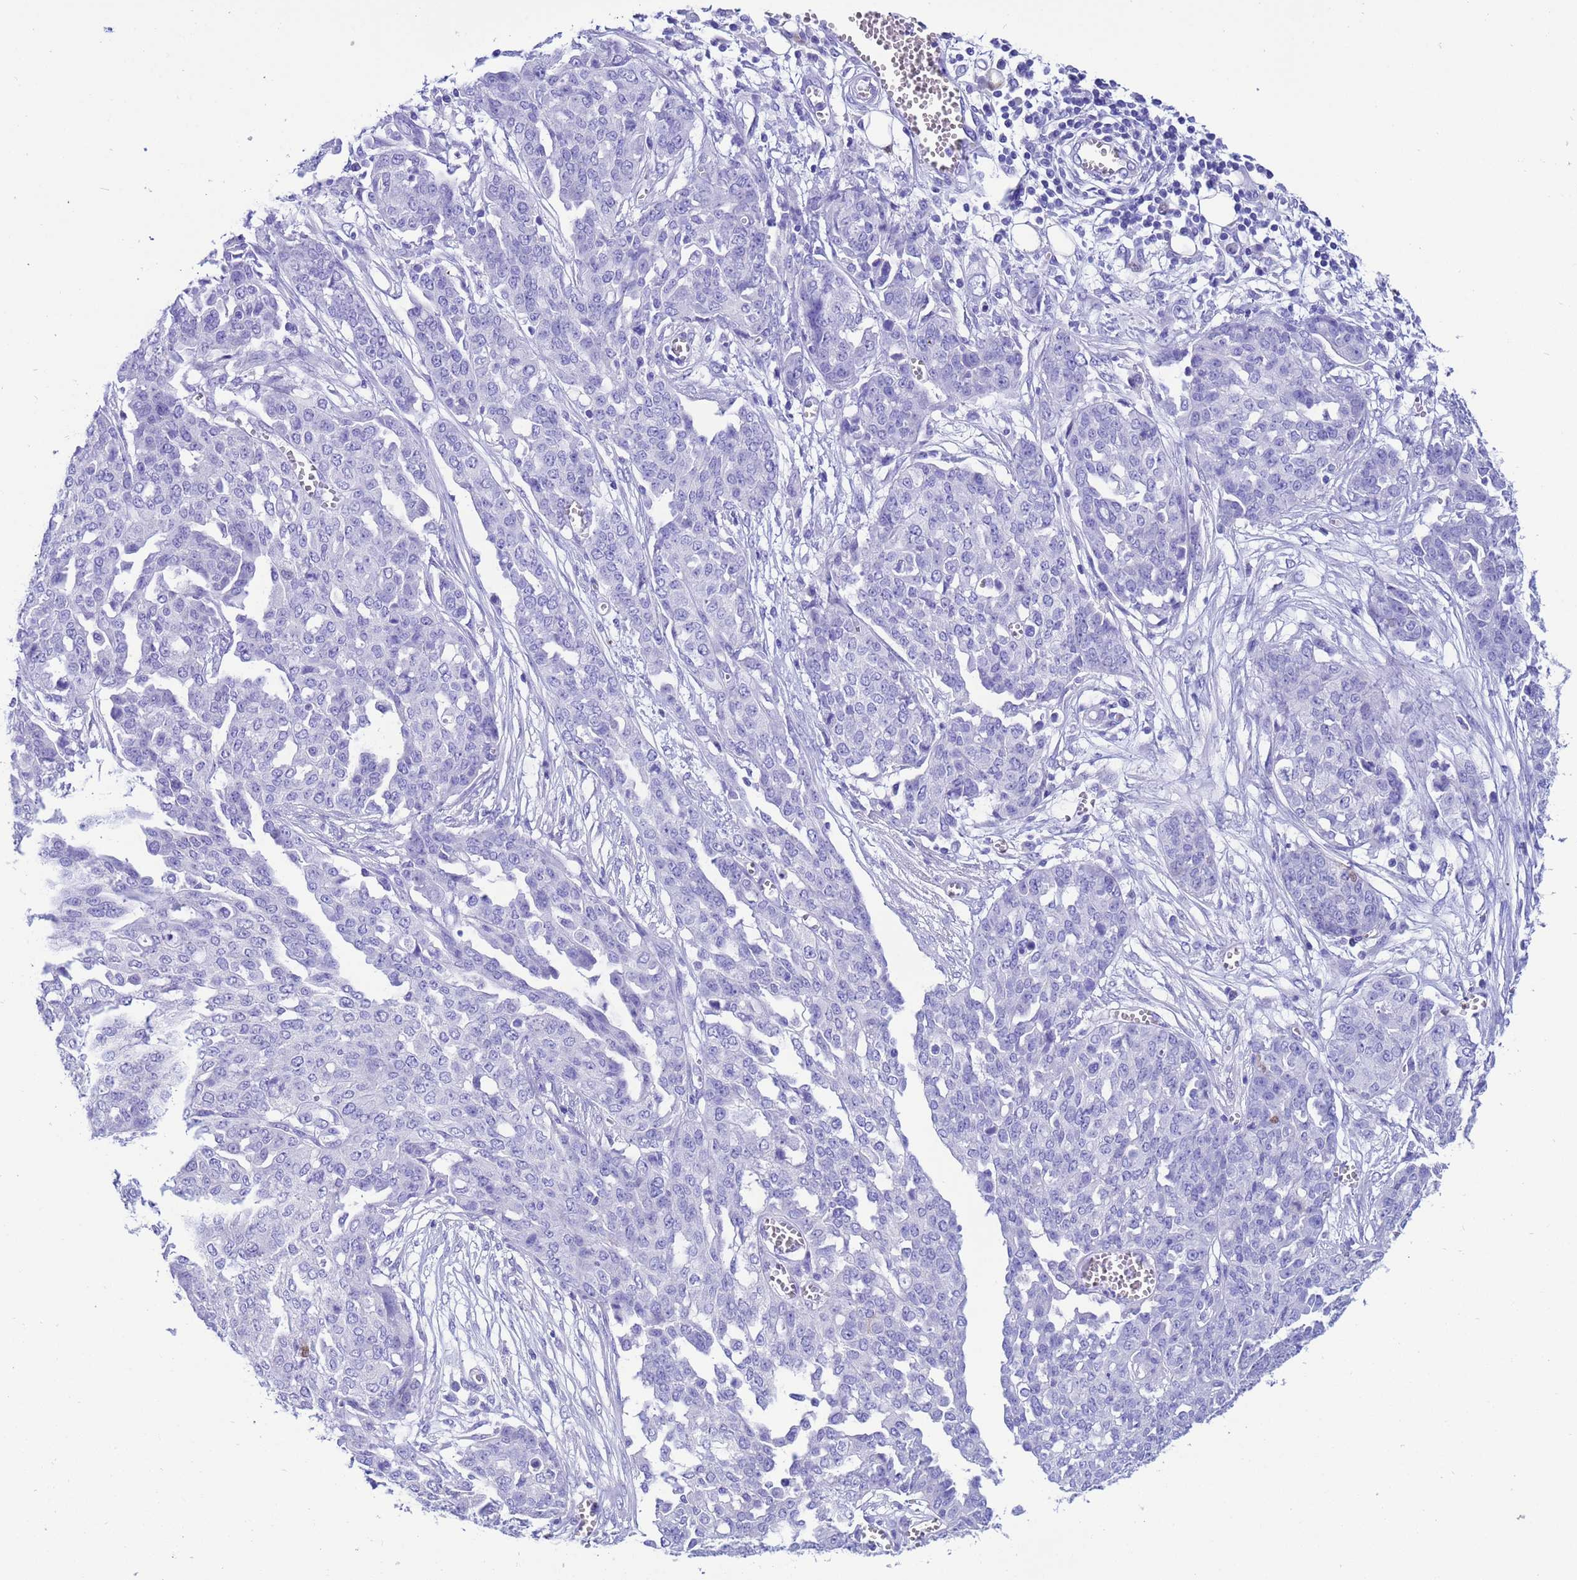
{"staining": {"intensity": "negative", "quantity": "none", "location": "none"}, "tissue": "ovarian cancer", "cell_type": "Tumor cells", "image_type": "cancer", "snomed": [{"axis": "morphology", "description": "Cystadenocarcinoma, serous, NOS"}, {"axis": "topography", "description": "Soft tissue"}, {"axis": "topography", "description": "Ovary"}], "caption": "IHC of human ovarian serous cystadenocarcinoma exhibits no positivity in tumor cells.", "gene": "AKR1C2", "patient": {"sex": "female", "age": 57}}